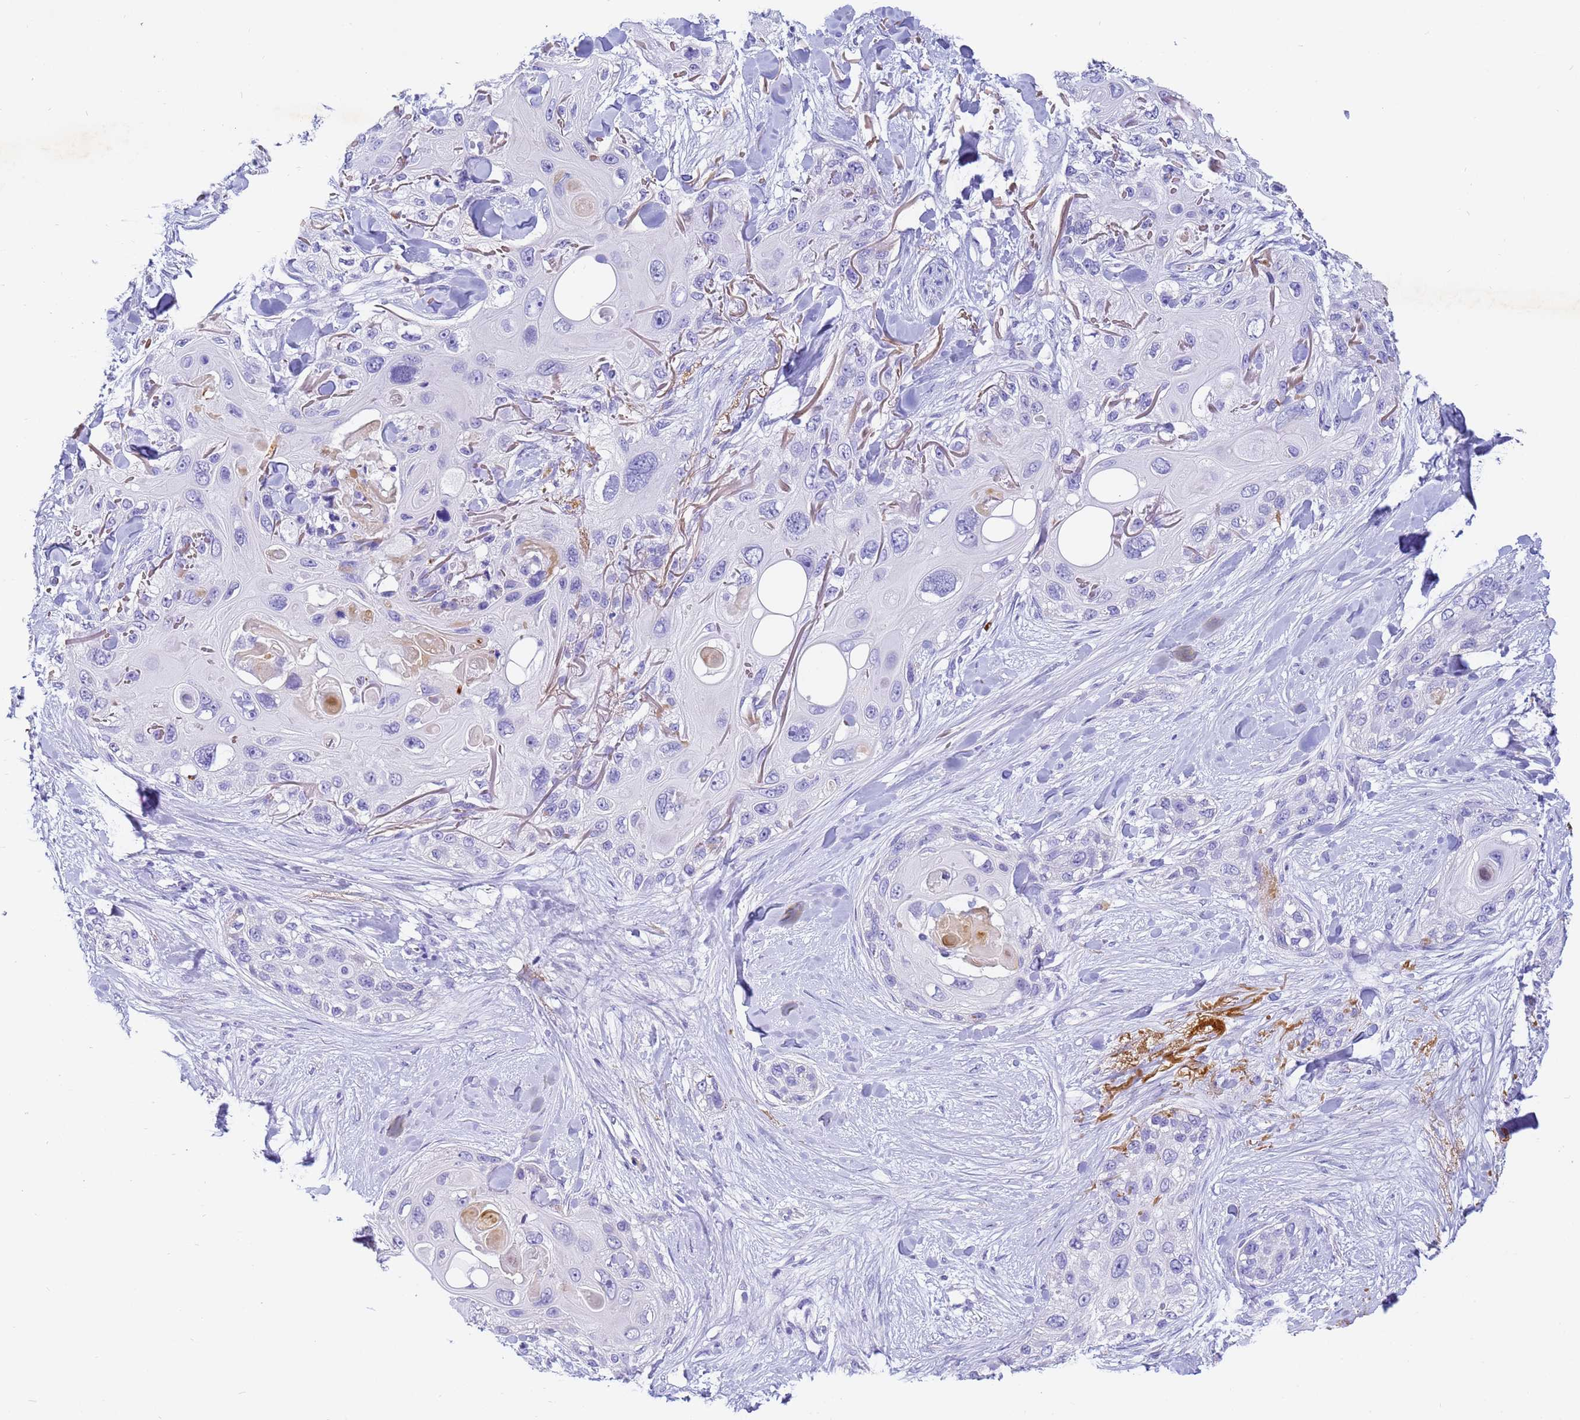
{"staining": {"intensity": "negative", "quantity": "none", "location": "none"}, "tissue": "skin cancer", "cell_type": "Tumor cells", "image_type": "cancer", "snomed": [{"axis": "morphology", "description": "Normal tissue, NOS"}, {"axis": "morphology", "description": "Squamous cell carcinoma, NOS"}, {"axis": "topography", "description": "Skin"}], "caption": "IHC photomicrograph of human skin cancer (squamous cell carcinoma) stained for a protein (brown), which displays no expression in tumor cells.", "gene": "CFHR2", "patient": {"sex": "male", "age": 72}}